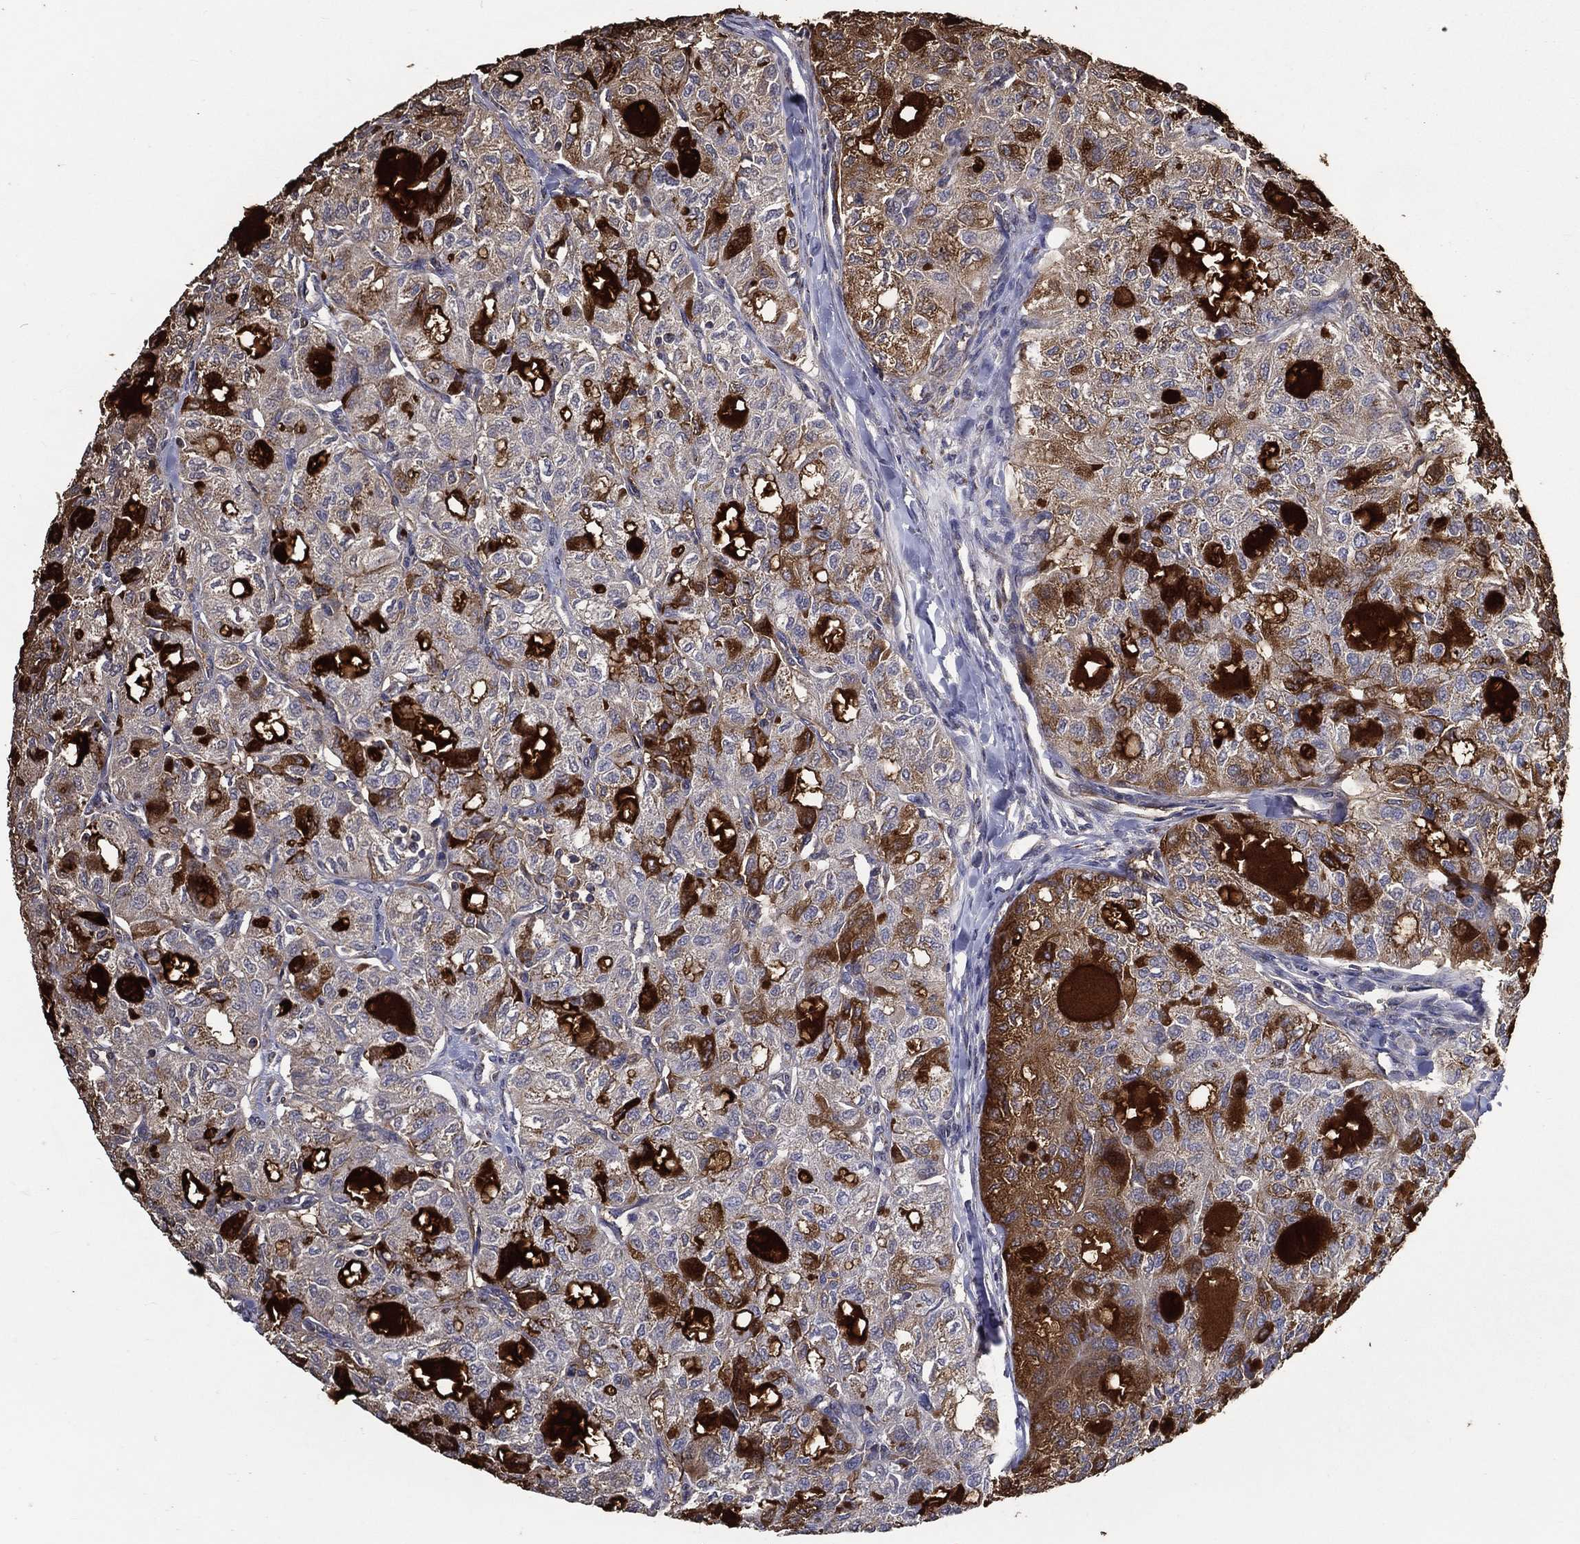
{"staining": {"intensity": "moderate", "quantity": "<25%", "location": "cytoplasmic/membranous"}, "tissue": "thyroid cancer", "cell_type": "Tumor cells", "image_type": "cancer", "snomed": [{"axis": "morphology", "description": "Follicular adenoma carcinoma, NOS"}, {"axis": "topography", "description": "Thyroid gland"}], "caption": "Immunohistochemistry (DAB) staining of human thyroid cancer shows moderate cytoplasmic/membranous protein positivity in approximately <25% of tumor cells.", "gene": "GPR183", "patient": {"sex": "male", "age": 75}}